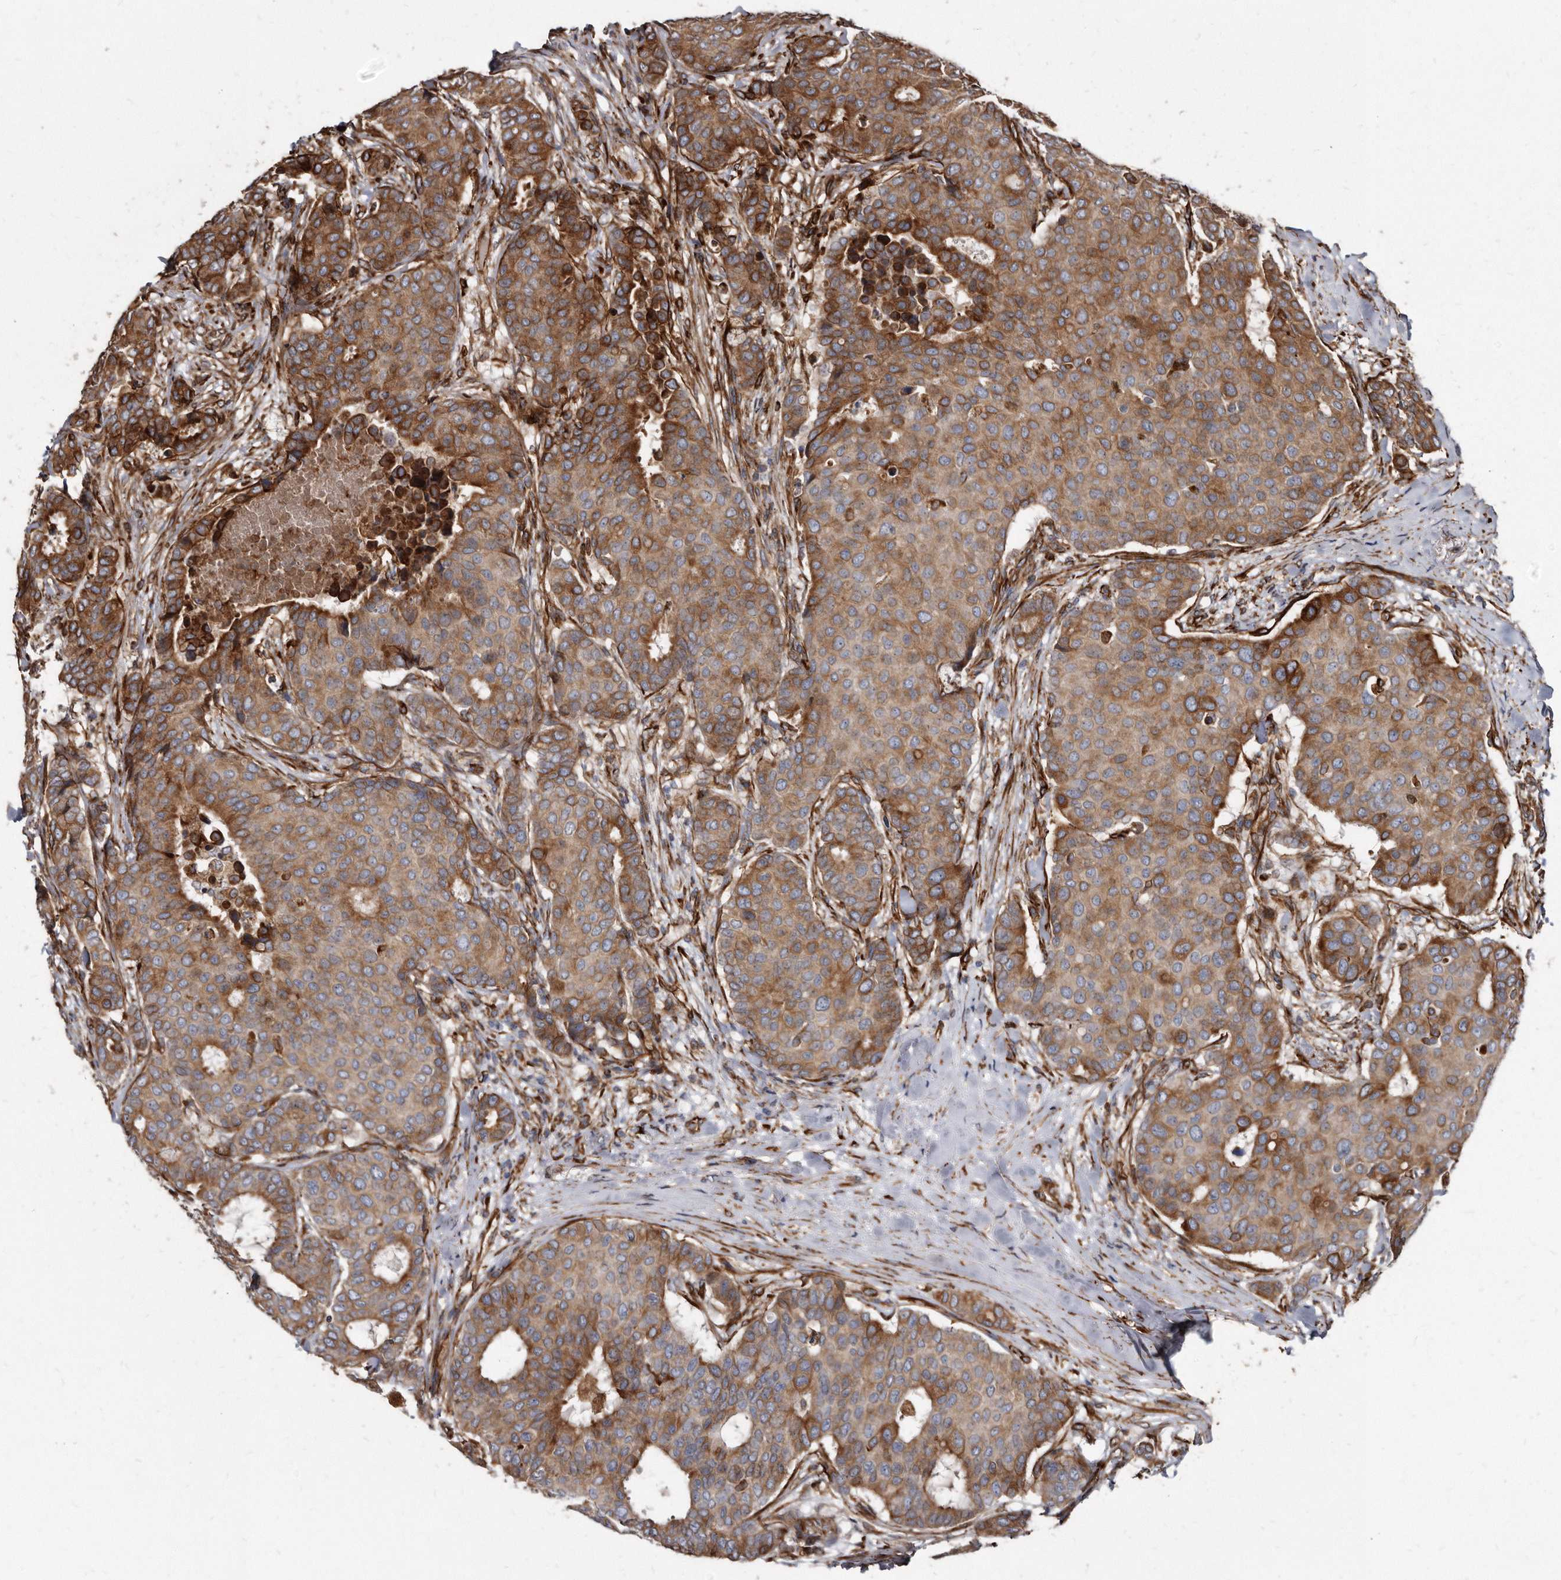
{"staining": {"intensity": "moderate", "quantity": ">75%", "location": "cytoplasmic/membranous"}, "tissue": "breast cancer", "cell_type": "Tumor cells", "image_type": "cancer", "snomed": [{"axis": "morphology", "description": "Duct carcinoma"}, {"axis": "topography", "description": "Breast"}], "caption": "Immunohistochemistry staining of breast cancer, which reveals medium levels of moderate cytoplasmic/membranous staining in approximately >75% of tumor cells indicating moderate cytoplasmic/membranous protein expression. The staining was performed using DAB (3,3'-diaminobenzidine) (brown) for protein detection and nuclei were counterstained in hematoxylin (blue).", "gene": "KCTD20", "patient": {"sex": "female", "age": 75}}